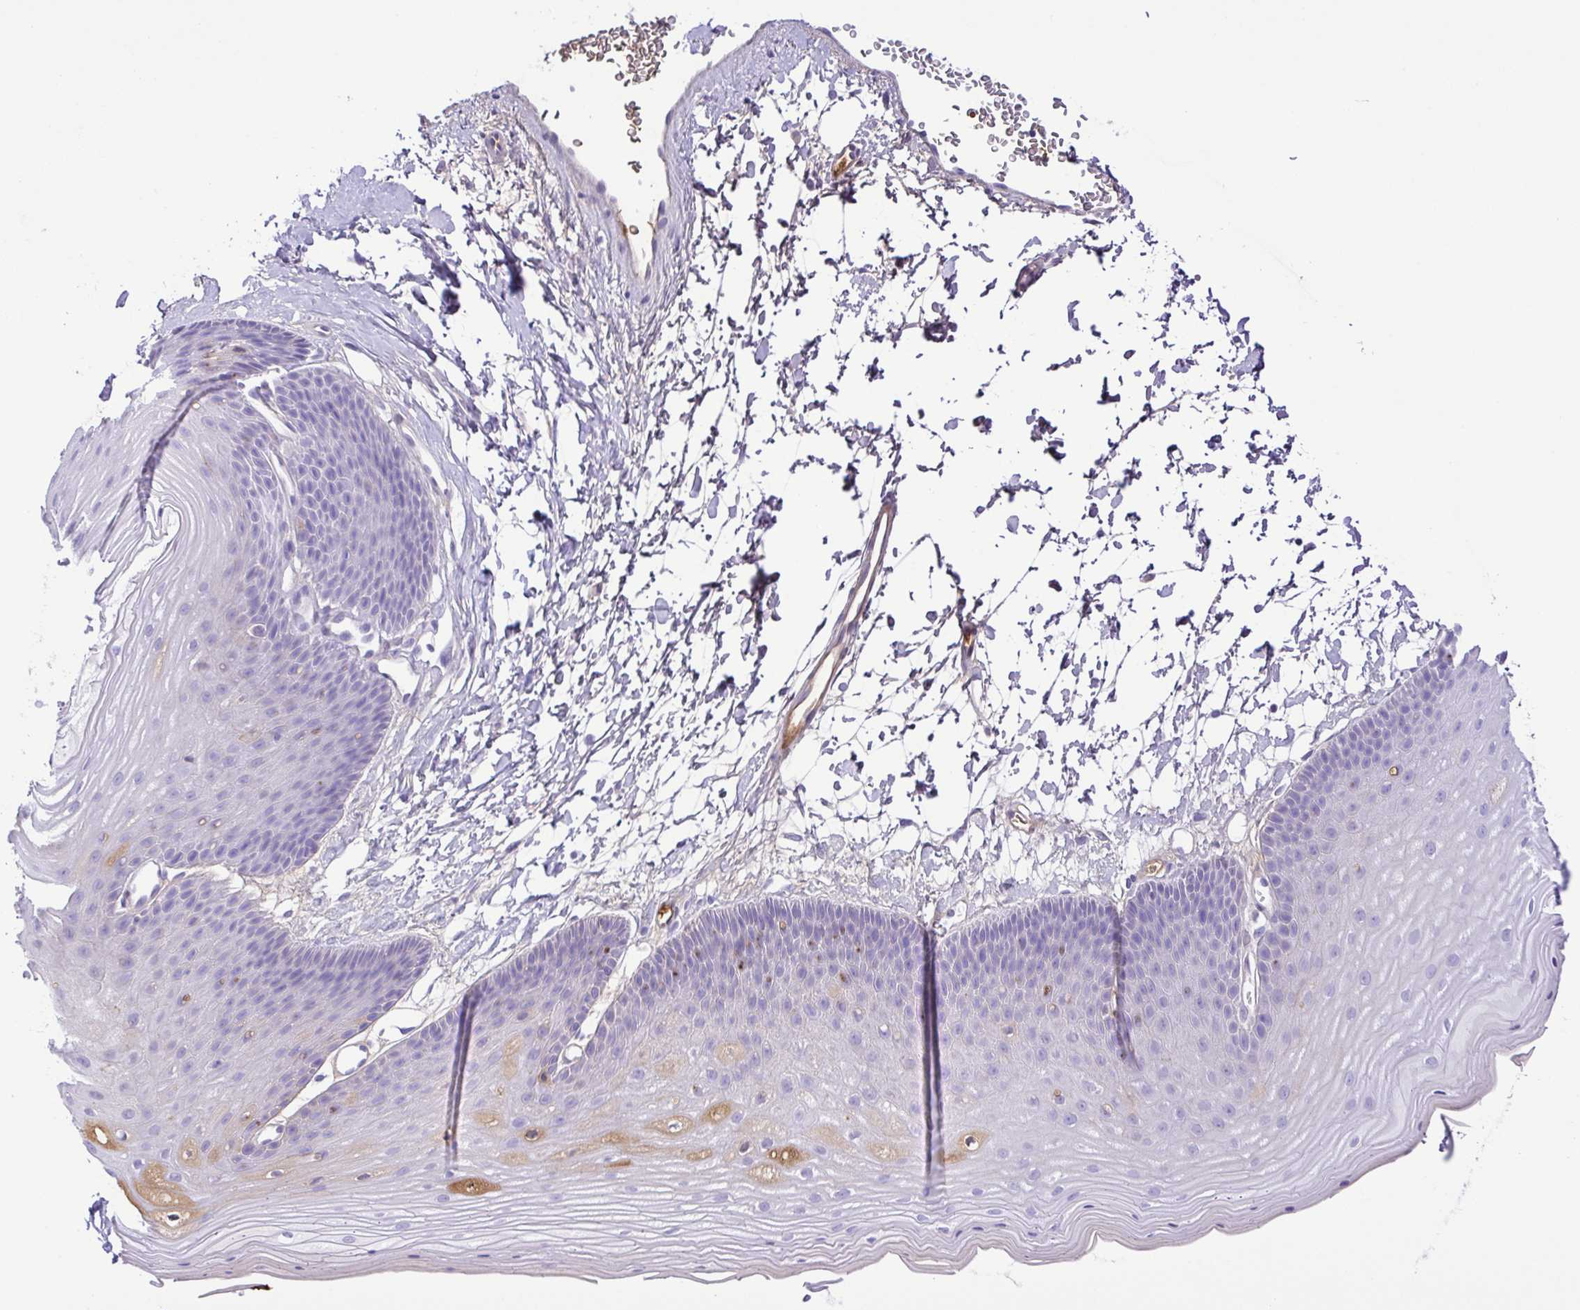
{"staining": {"intensity": "weak", "quantity": "<25%", "location": "cytoplasmic/membranous"}, "tissue": "skin", "cell_type": "Epidermal cells", "image_type": "normal", "snomed": [{"axis": "morphology", "description": "Normal tissue, NOS"}, {"axis": "topography", "description": "Anal"}], "caption": "DAB immunohistochemical staining of benign human skin demonstrates no significant expression in epidermal cells.", "gene": "IGFL1", "patient": {"sex": "male", "age": 53}}